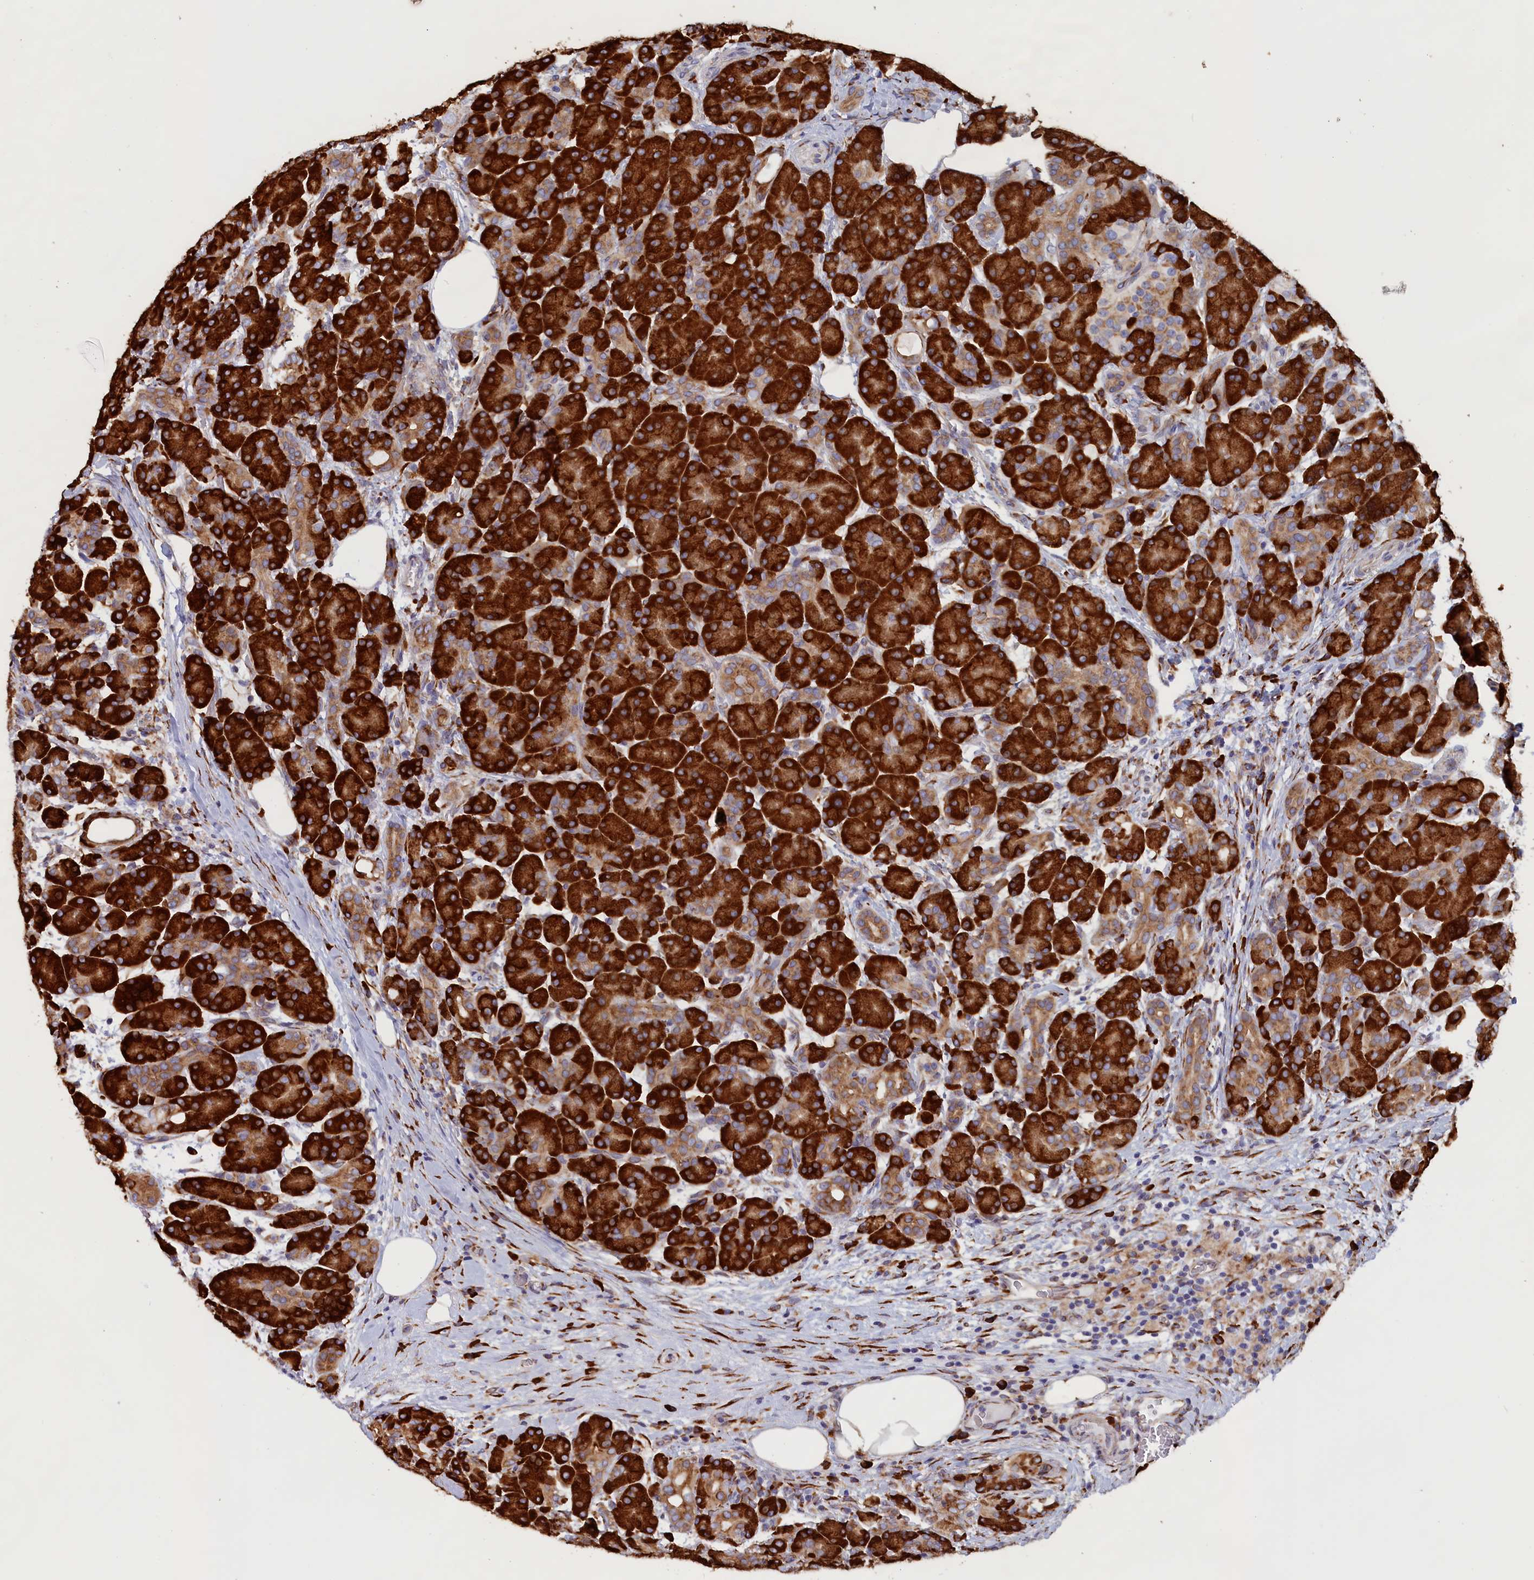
{"staining": {"intensity": "strong", "quantity": ">75%", "location": "cytoplasmic/membranous"}, "tissue": "pancreas", "cell_type": "Exocrine glandular cells", "image_type": "normal", "snomed": [{"axis": "morphology", "description": "Normal tissue, NOS"}, {"axis": "topography", "description": "Pancreas"}], "caption": "Human pancreas stained with a brown dye displays strong cytoplasmic/membranous positive expression in about >75% of exocrine glandular cells.", "gene": "CCDC68", "patient": {"sex": "male", "age": 63}}